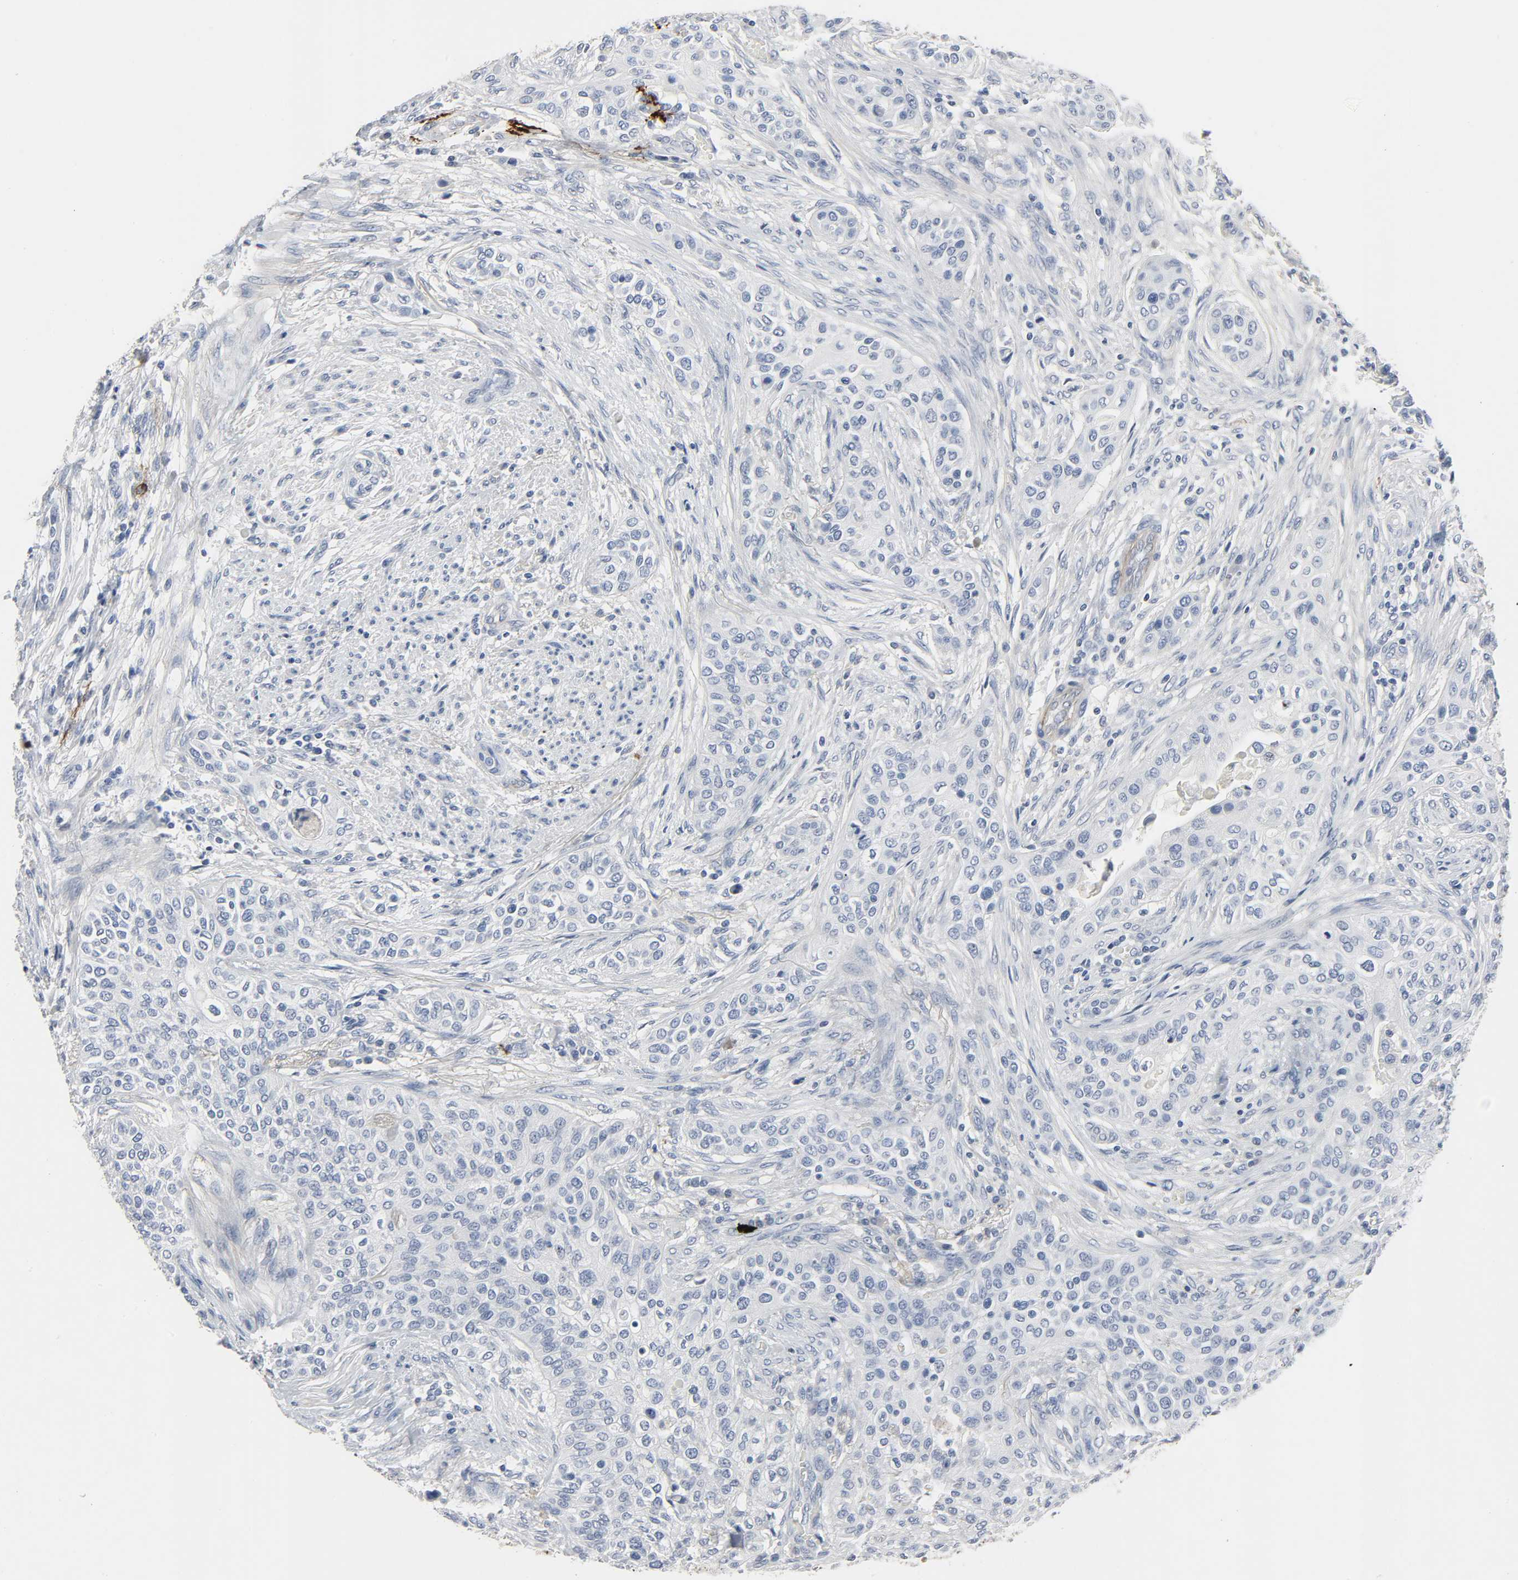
{"staining": {"intensity": "negative", "quantity": "none", "location": "none"}, "tissue": "urothelial cancer", "cell_type": "Tumor cells", "image_type": "cancer", "snomed": [{"axis": "morphology", "description": "Urothelial carcinoma, High grade"}, {"axis": "topography", "description": "Urinary bladder"}], "caption": "Micrograph shows no significant protein expression in tumor cells of urothelial cancer.", "gene": "FBLN5", "patient": {"sex": "male", "age": 74}}